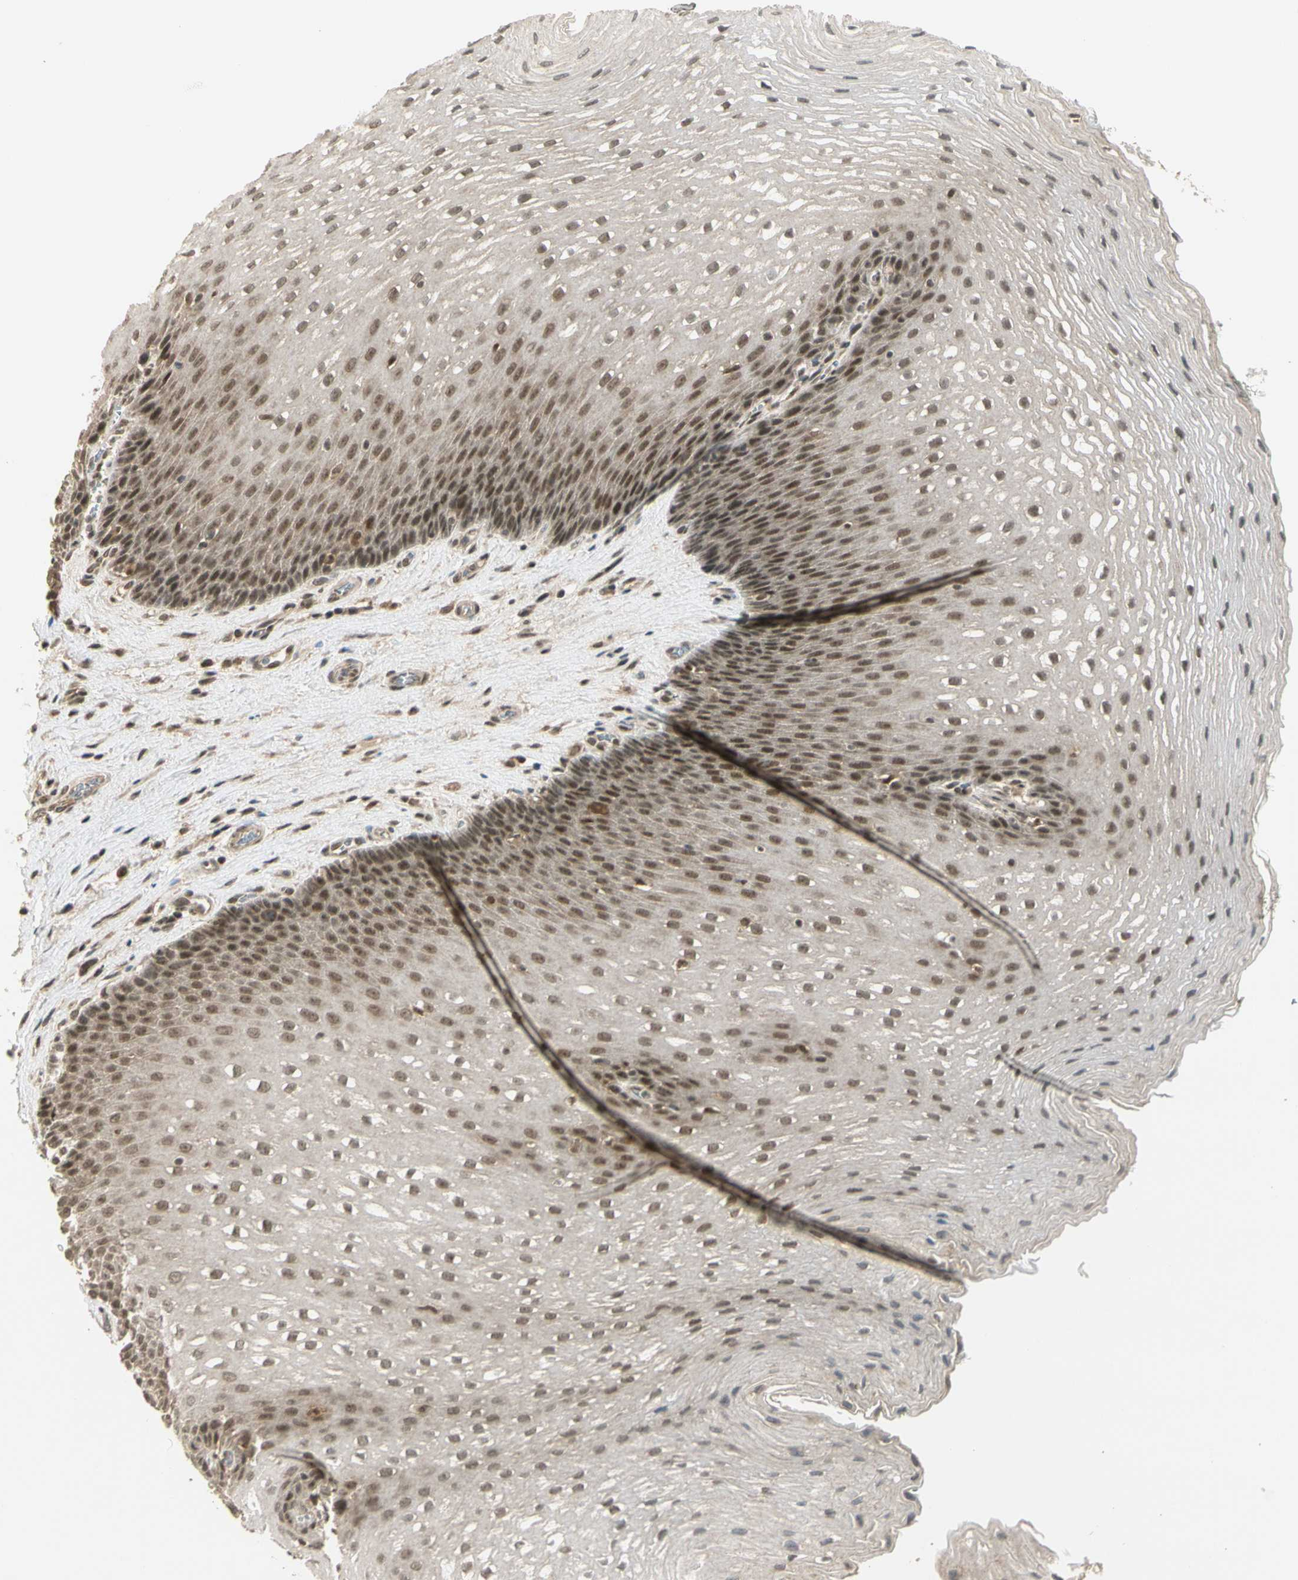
{"staining": {"intensity": "moderate", "quantity": ">75%", "location": "cytoplasmic/membranous,nuclear"}, "tissue": "esophagus", "cell_type": "Squamous epithelial cells", "image_type": "normal", "snomed": [{"axis": "morphology", "description": "Normal tissue, NOS"}, {"axis": "topography", "description": "Esophagus"}], "caption": "The image shows immunohistochemical staining of normal esophagus. There is moderate cytoplasmic/membranous,nuclear expression is seen in approximately >75% of squamous epithelial cells. (DAB IHC with brightfield microscopy, high magnification).", "gene": "ZNF135", "patient": {"sex": "male", "age": 48}}